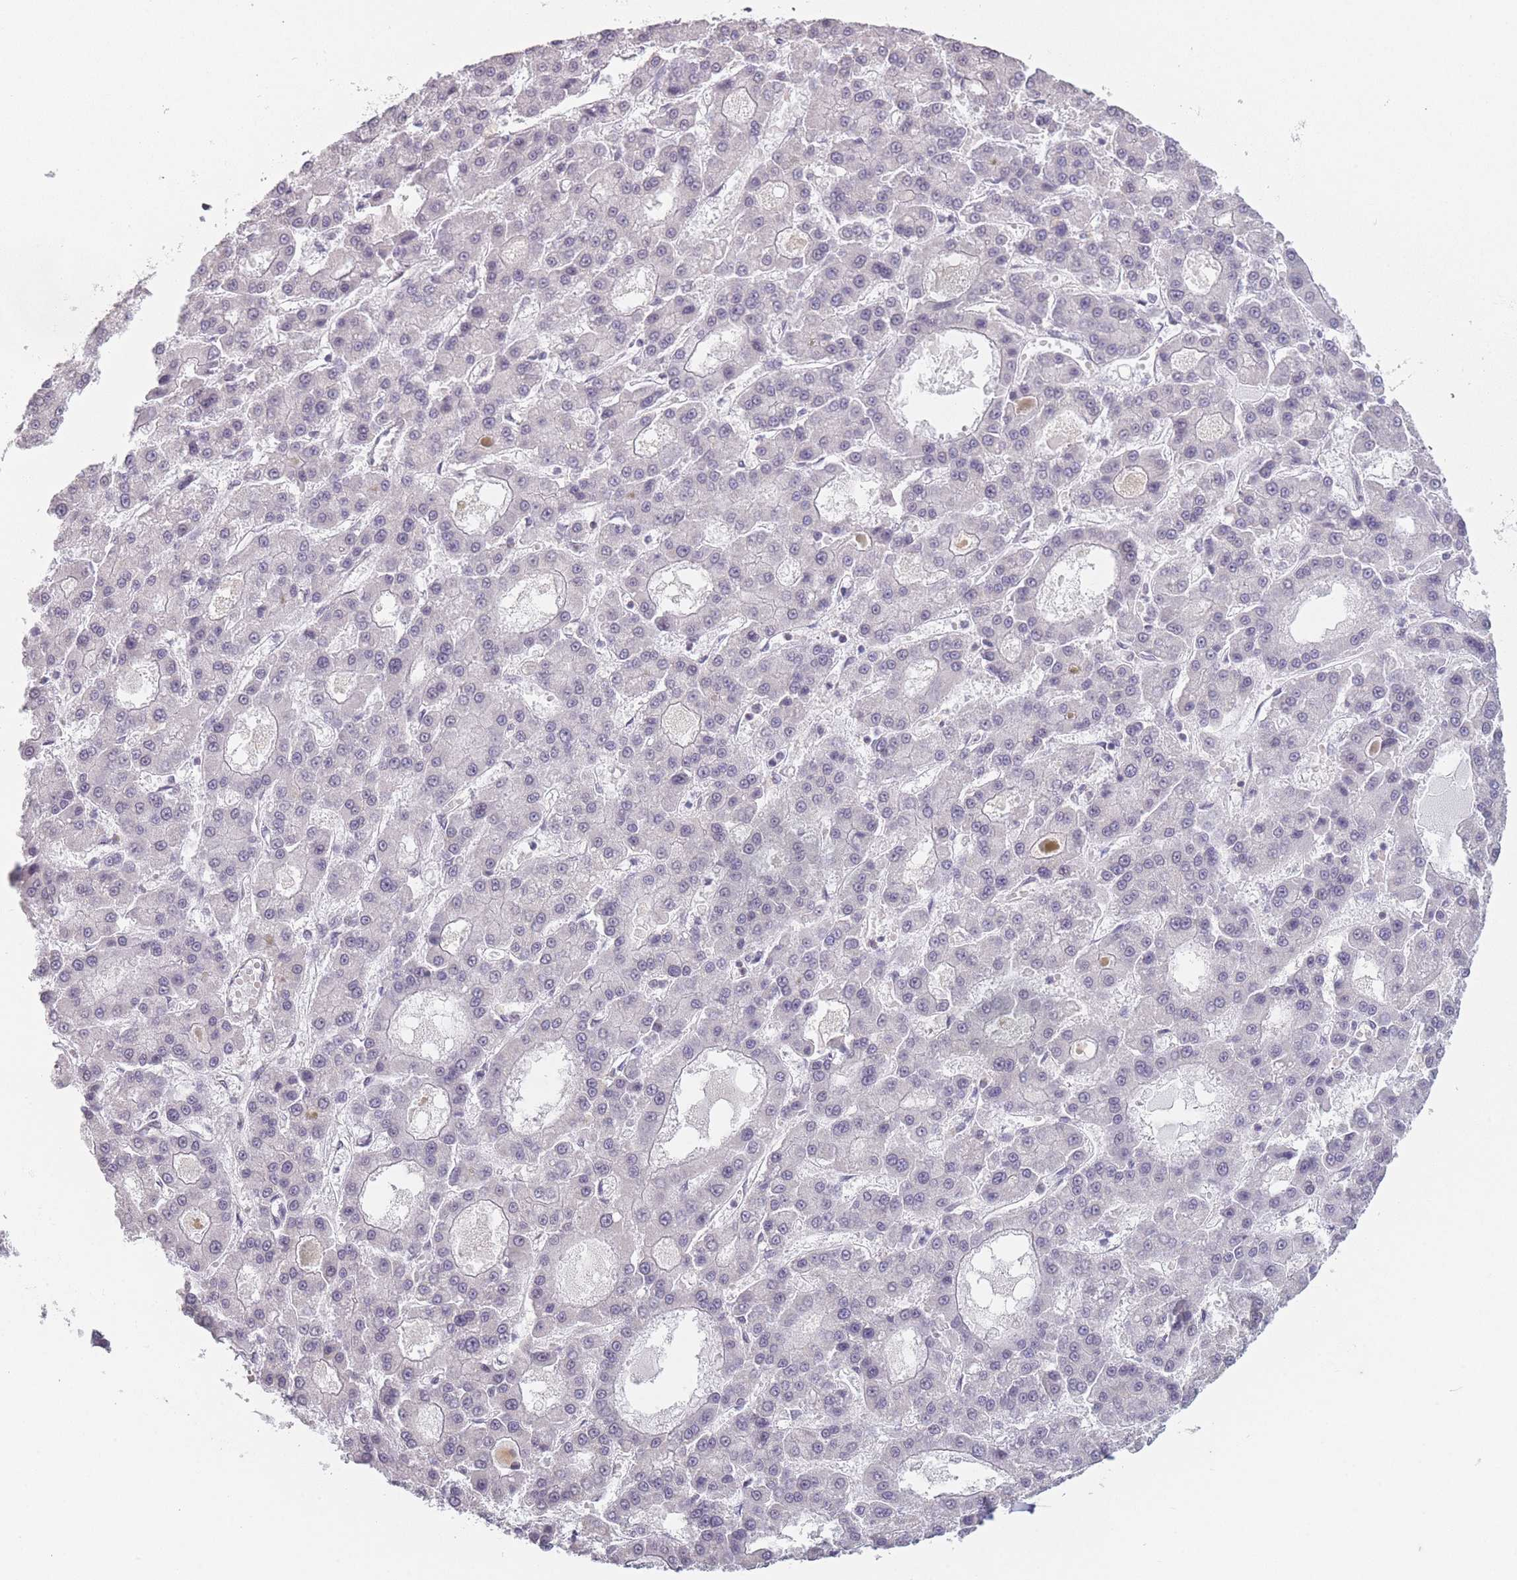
{"staining": {"intensity": "negative", "quantity": "none", "location": "none"}, "tissue": "liver cancer", "cell_type": "Tumor cells", "image_type": "cancer", "snomed": [{"axis": "morphology", "description": "Carcinoma, Hepatocellular, NOS"}, {"axis": "topography", "description": "Liver"}], "caption": "Immunohistochemistry (IHC) image of neoplastic tissue: hepatocellular carcinoma (liver) stained with DAB (3,3'-diaminobenzidine) displays no significant protein staining in tumor cells.", "gene": "SIN3B", "patient": {"sex": "male", "age": 70}}